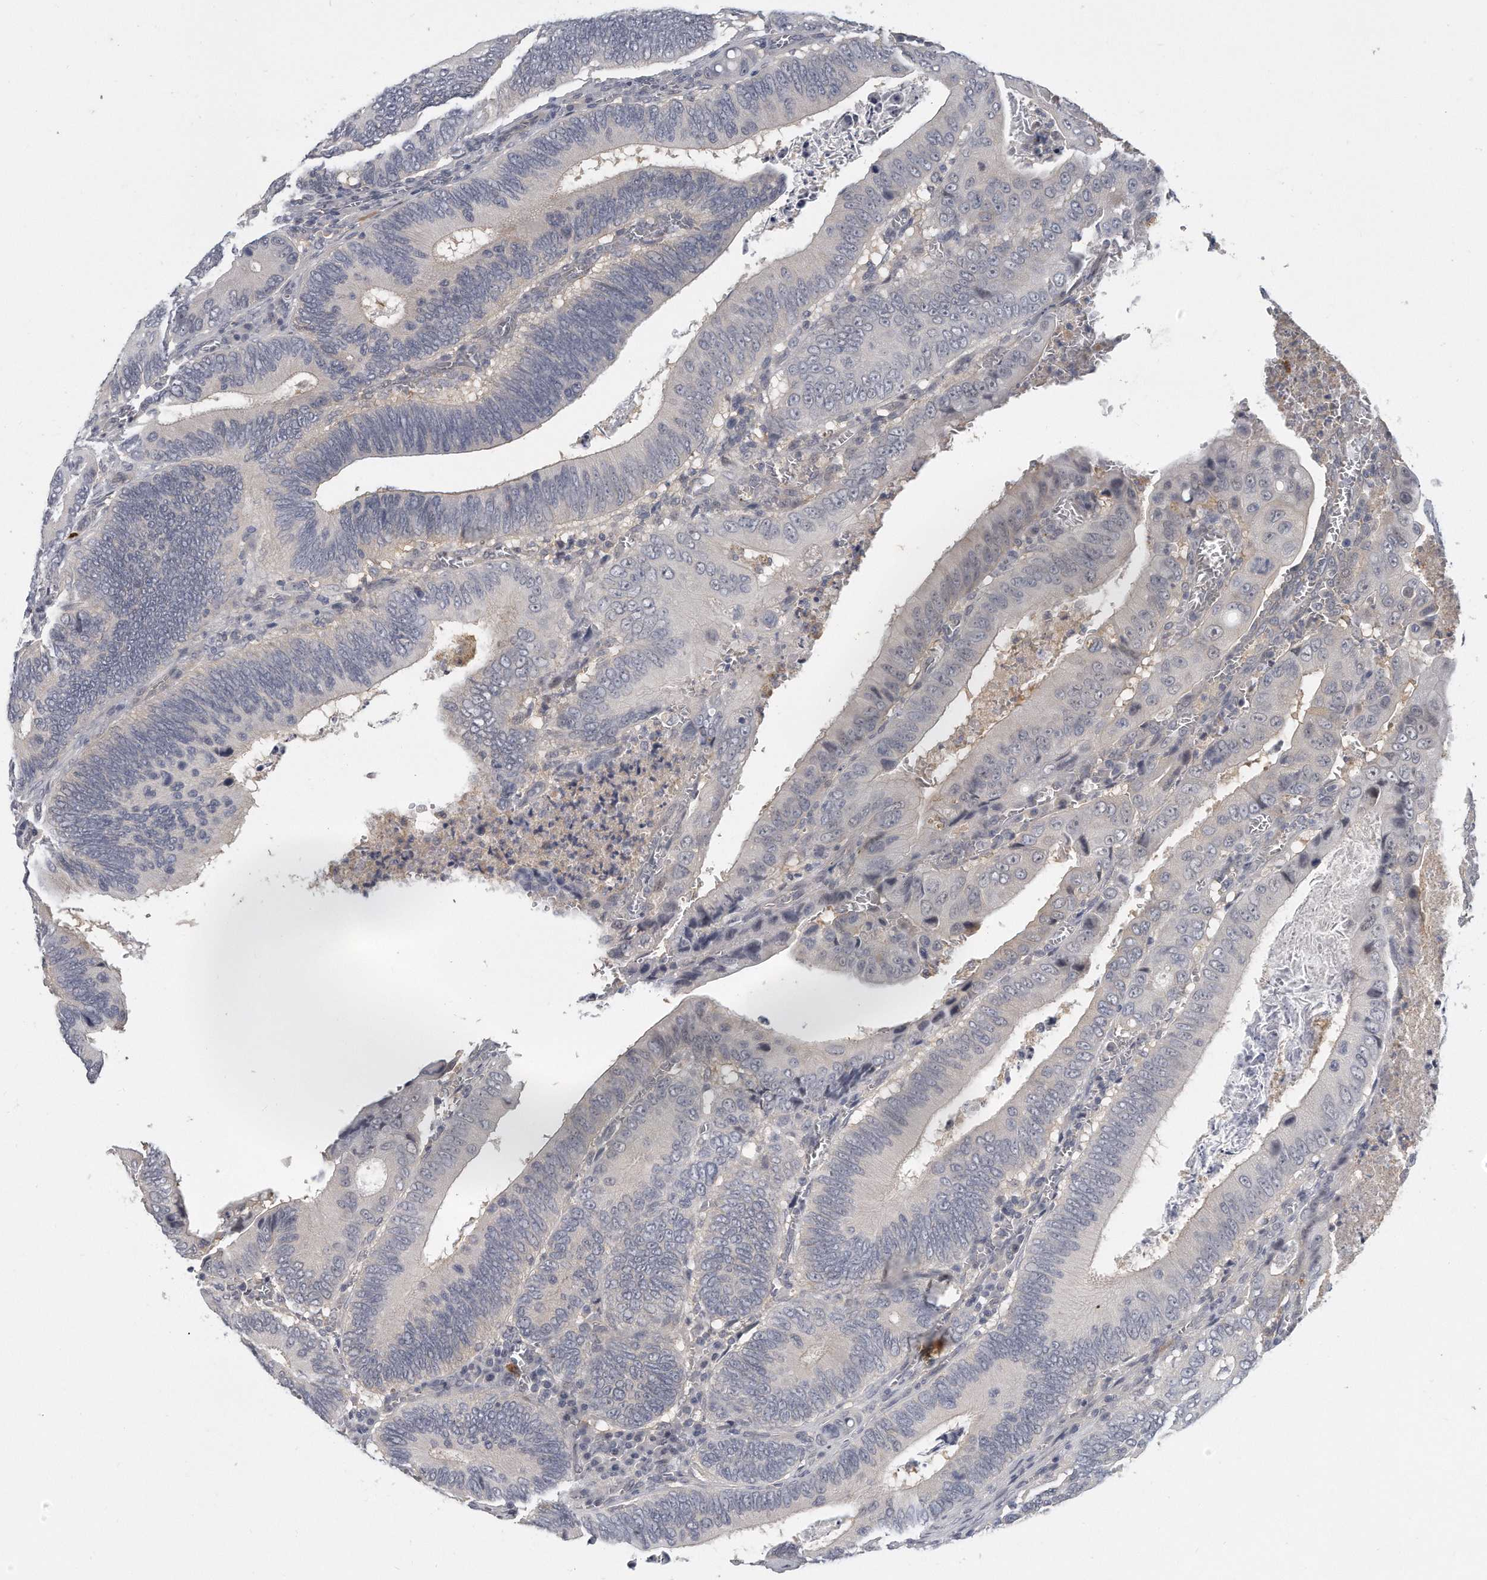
{"staining": {"intensity": "negative", "quantity": "none", "location": "none"}, "tissue": "colorectal cancer", "cell_type": "Tumor cells", "image_type": "cancer", "snomed": [{"axis": "morphology", "description": "Inflammation, NOS"}, {"axis": "morphology", "description": "Adenocarcinoma, NOS"}, {"axis": "topography", "description": "Colon"}], "caption": "This is an IHC photomicrograph of colorectal adenocarcinoma. There is no positivity in tumor cells.", "gene": "KLHL7", "patient": {"sex": "male", "age": 72}}